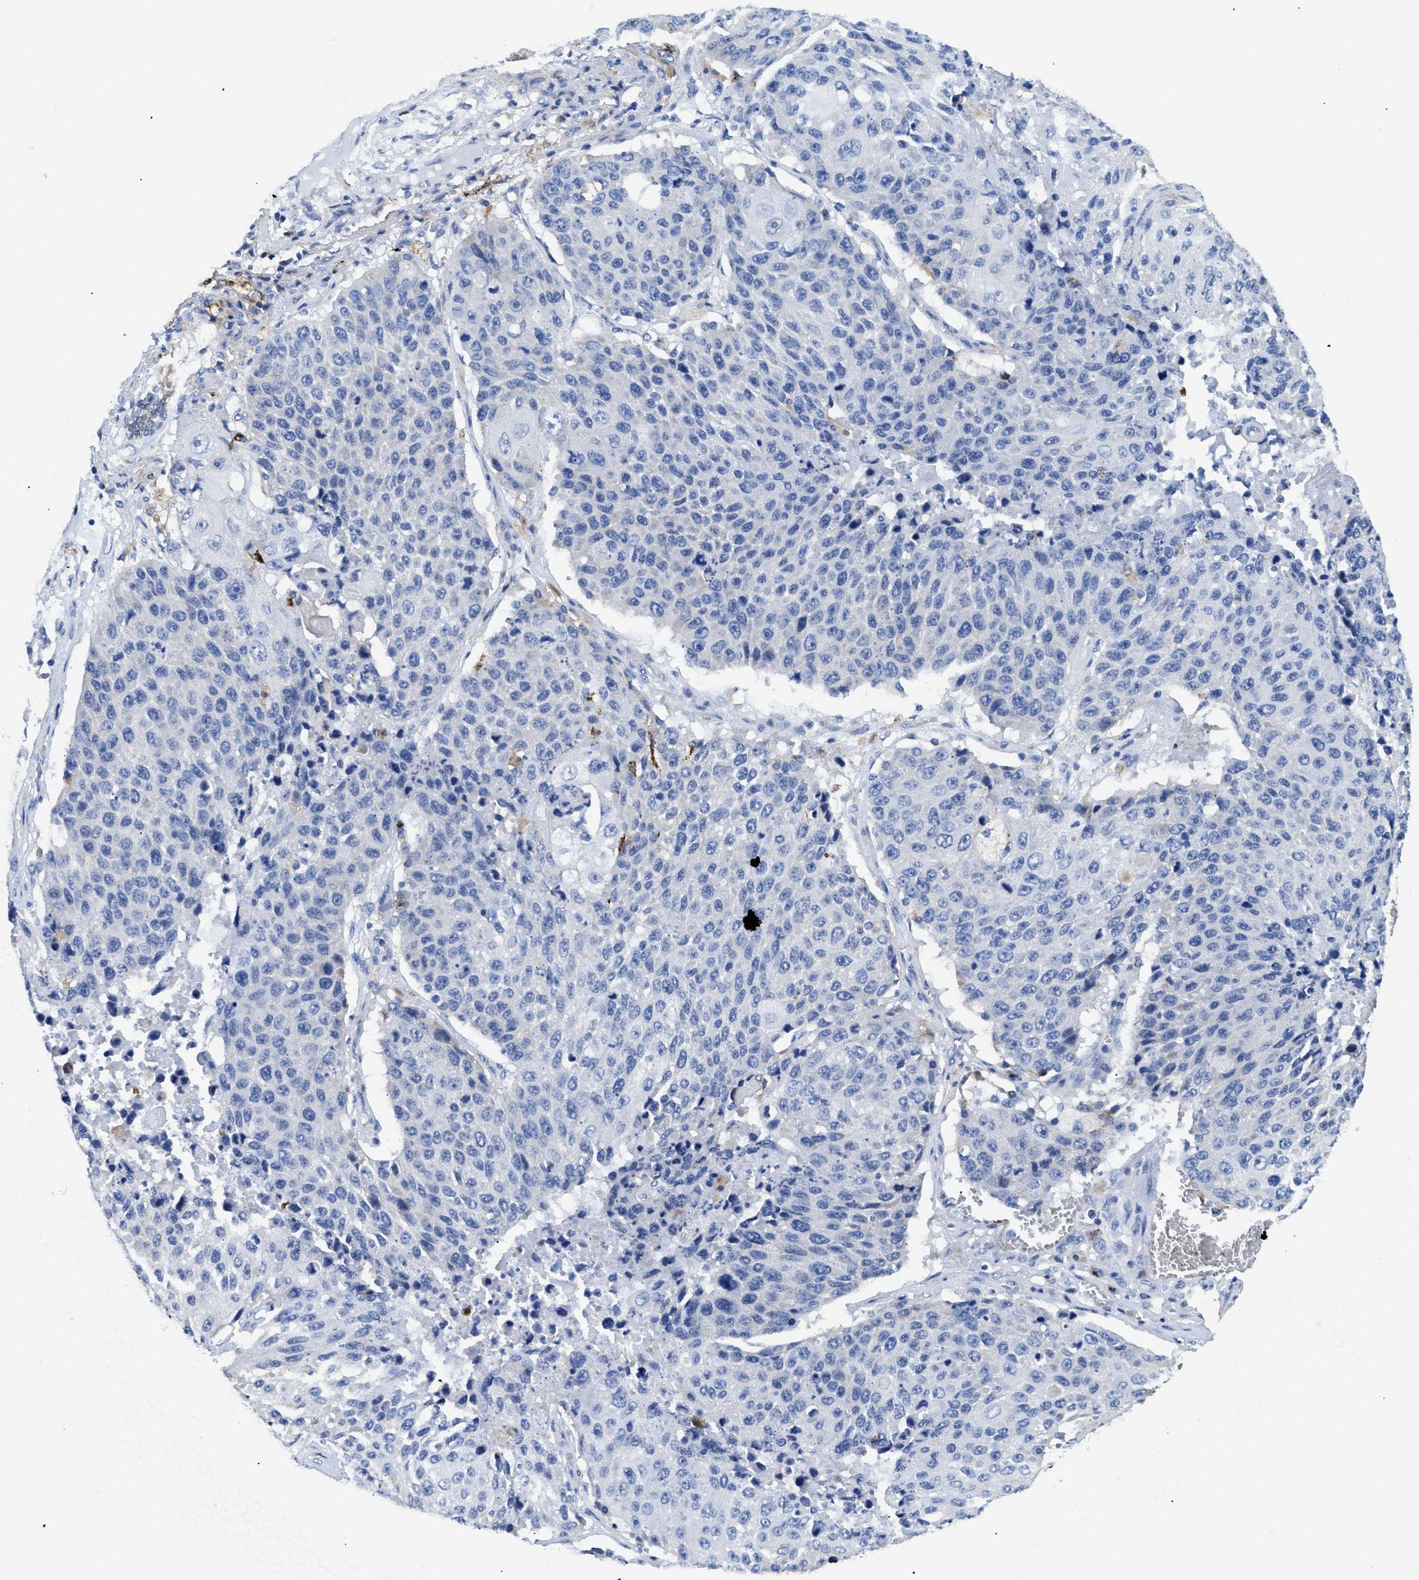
{"staining": {"intensity": "negative", "quantity": "none", "location": "none"}, "tissue": "lung cancer", "cell_type": "Tumor cells", "image_type": "cancer", "snomed": [{"axis": "morphology", "description": "Squamous cell carcinoma, NOS"}, {"axis": "topography", "description": "Lung"}], "caption": "Image shows no significant protein staining in tumor cells of lung squamous cell carcinoma.", "gene": "HLA-DPA1", "patient": {"sex": "male", "age": 61}}